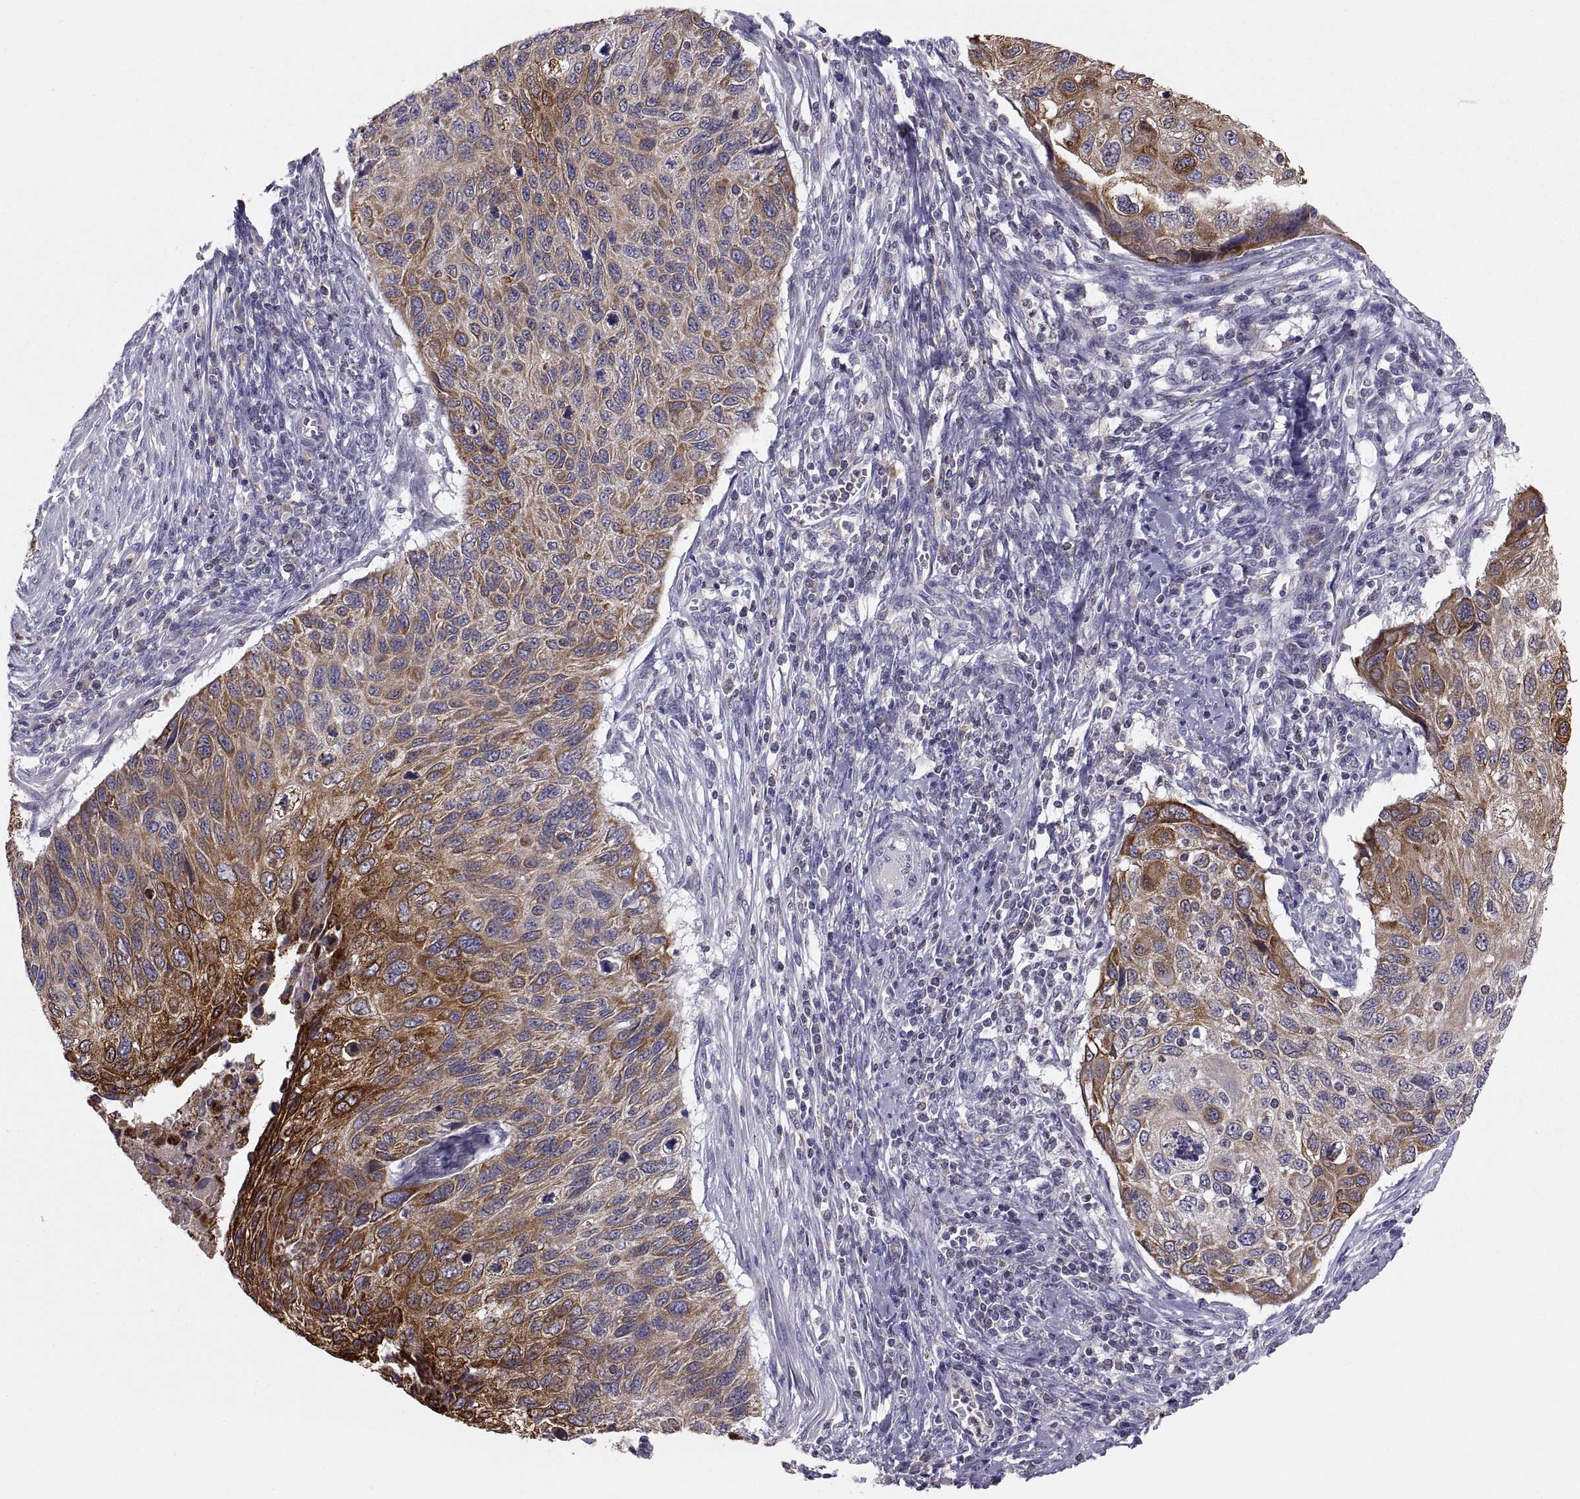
{"staining": {"intensity": "strong", "quantity": "25%-75%", "location": "cytoplasmic/membranous"}, "tissue": "cervical cancer", "cell_type": "Tumor cells", "image_type": "cancer", "snomed": [{"axis": "morphology", "description": "Squamous cell carcinoma, NOS"}, {"axis": "topography", "description": "Cervix"}], "caption": "This image shows immunohistochemistry (IHC) staining of cervical cancer (squamous cell carcinoma), with high strong cytoplasmic/membranous staining in about 25%-75% of tumor cells.", "gene": "ERO1A", "patient": {"sex": "female", "age": 70}}